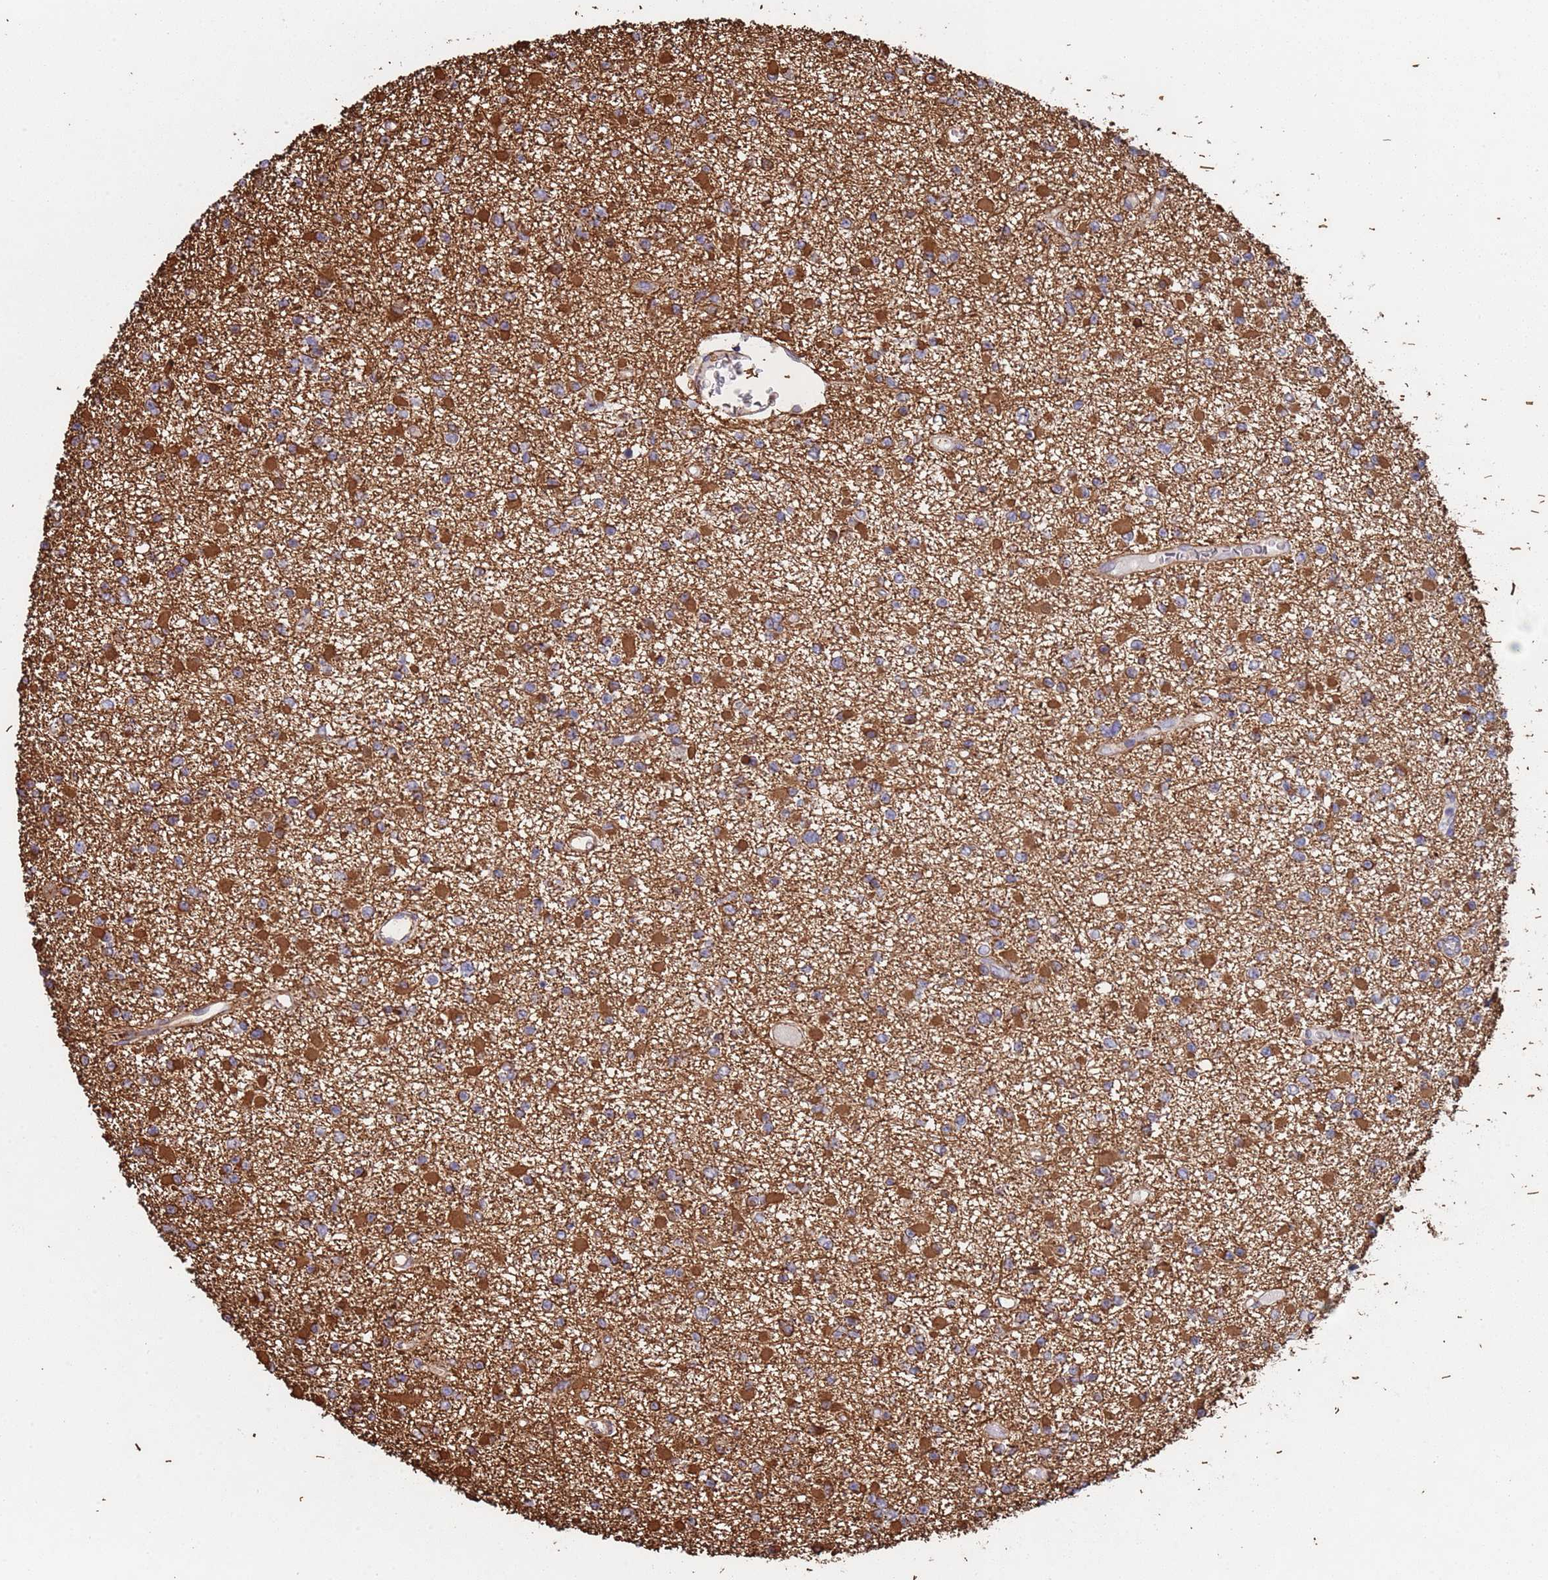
{"staining": {"intensity": "moderate", "quantity": "25%-75%", "location": "cytoplasmic/membranous"}, "tissue": "glioma", "cell_type": "Tumor cells", "image_type": "cancer", "snomed": [{"axis": "morphology", "description": "Glioma, malignant, Low grade"}, {"axis": "topography", "description": "Brain"}], "caption": "DAB immunohistochemical staining of malignant low-grade glioma demonstrates moderate cytoplasmic/membranous protein positivity in approximately 25%-75% of tumor cells.", "gene": "NUDT12", "patient": {"sex": "female", "age": 22}}